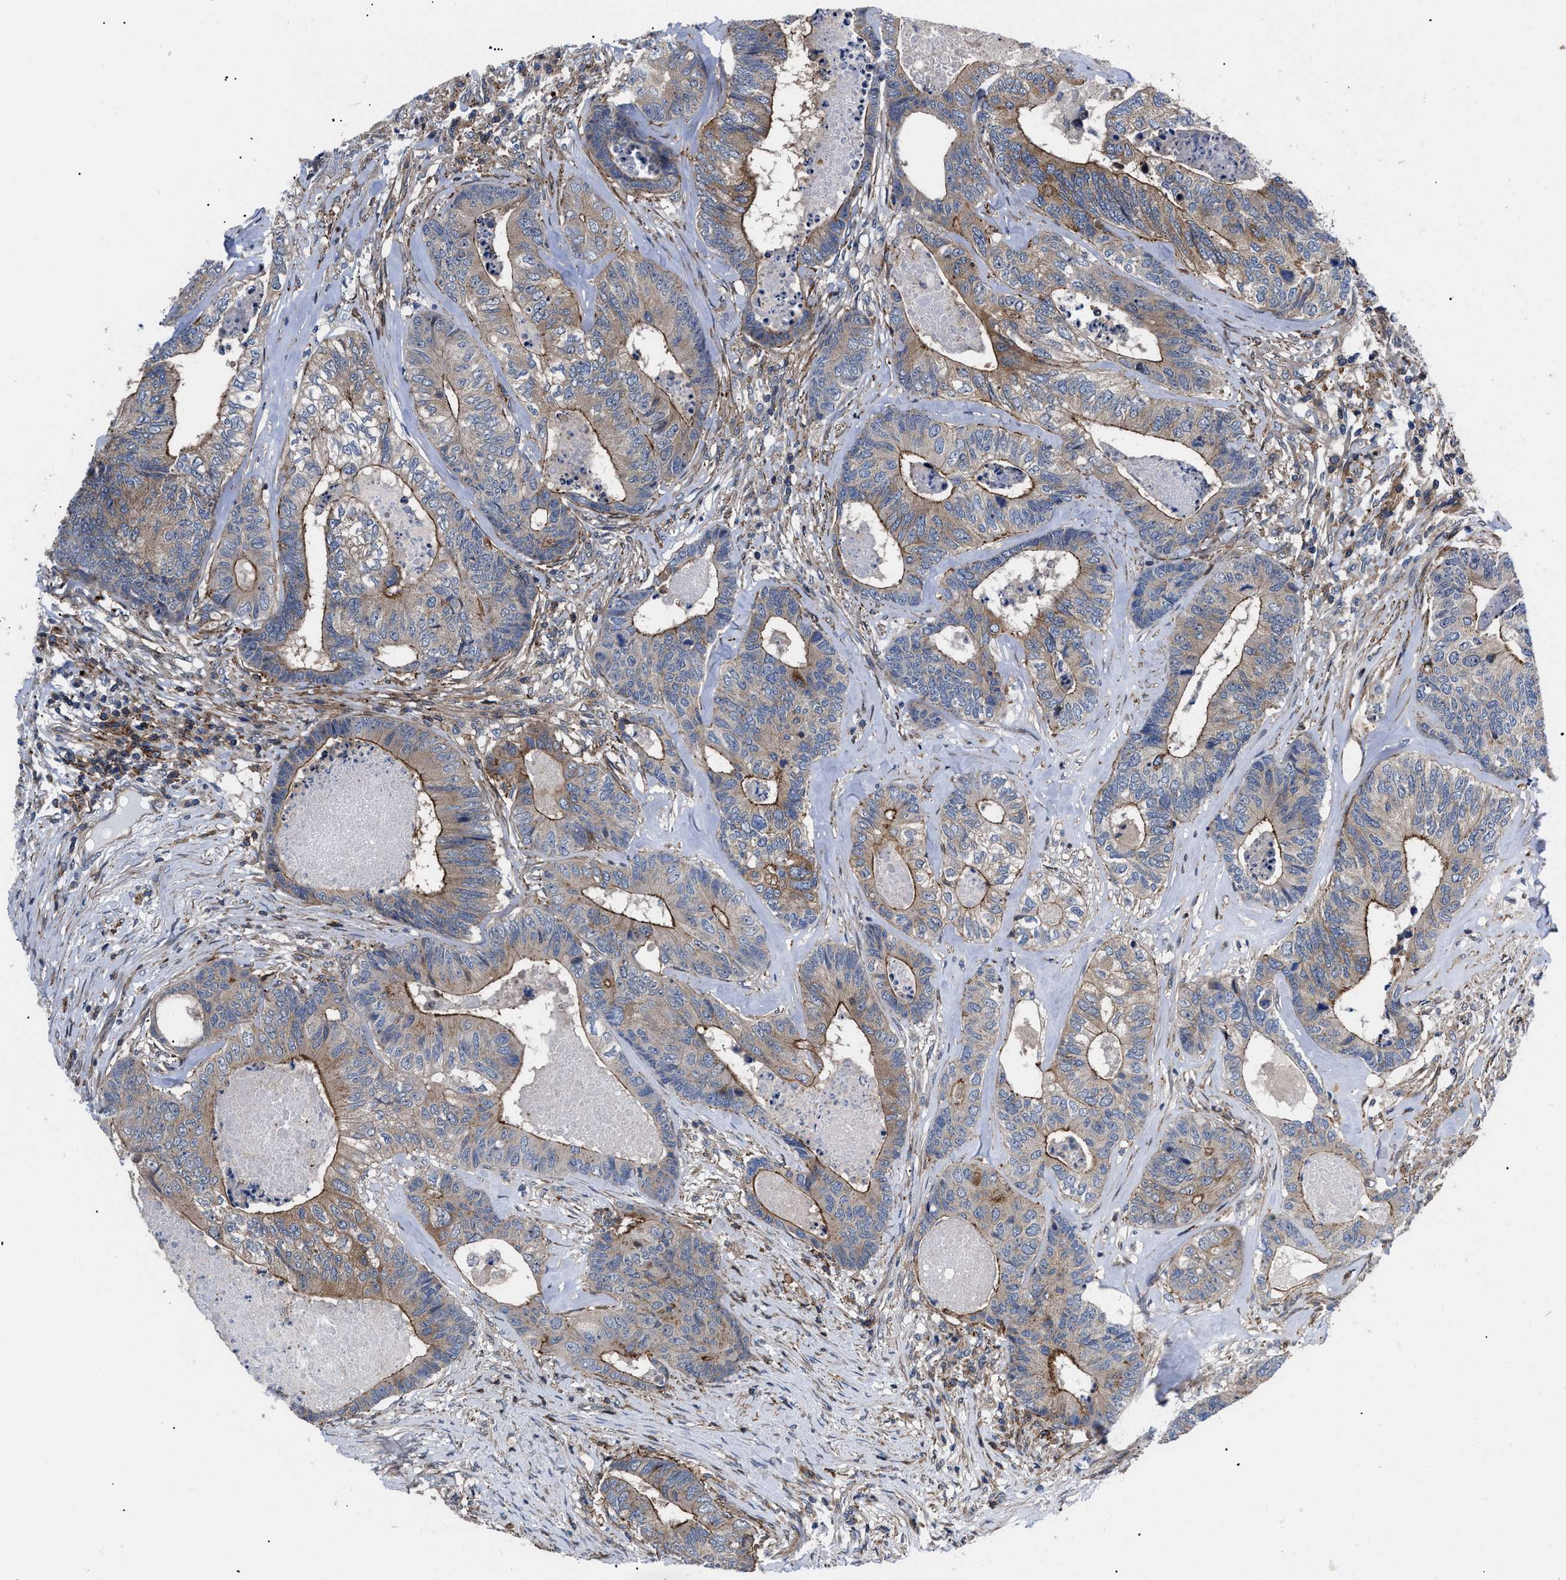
{"staining": {"intensity": "moderate", "quantity": ">75%", "location": "cytoplasmic/membranous"}, "tissue": "colorectal cancer", "cell_type": "Tumor cells", "image_type": "cancer", "snomed": [{"axis": "morphology", "description": "Adenocarcinoma, NOS"}, {"axis": "topography", "description": "Colon"}], "caption": "Immunohistochemistry (IHC) photomicrograph of neoplastic tissue: colorectal cancer (adenocarcinoma) stained using immunohistochemistry (IHC) shows medium levels of moderate protein expression localized specifically in the cytoplasmic/membranous of tumor cells, appearing as a cytoplasmic/membranous brown color.", "gene": "SPAST", "patient": {"sex": "female", "age": 67}}